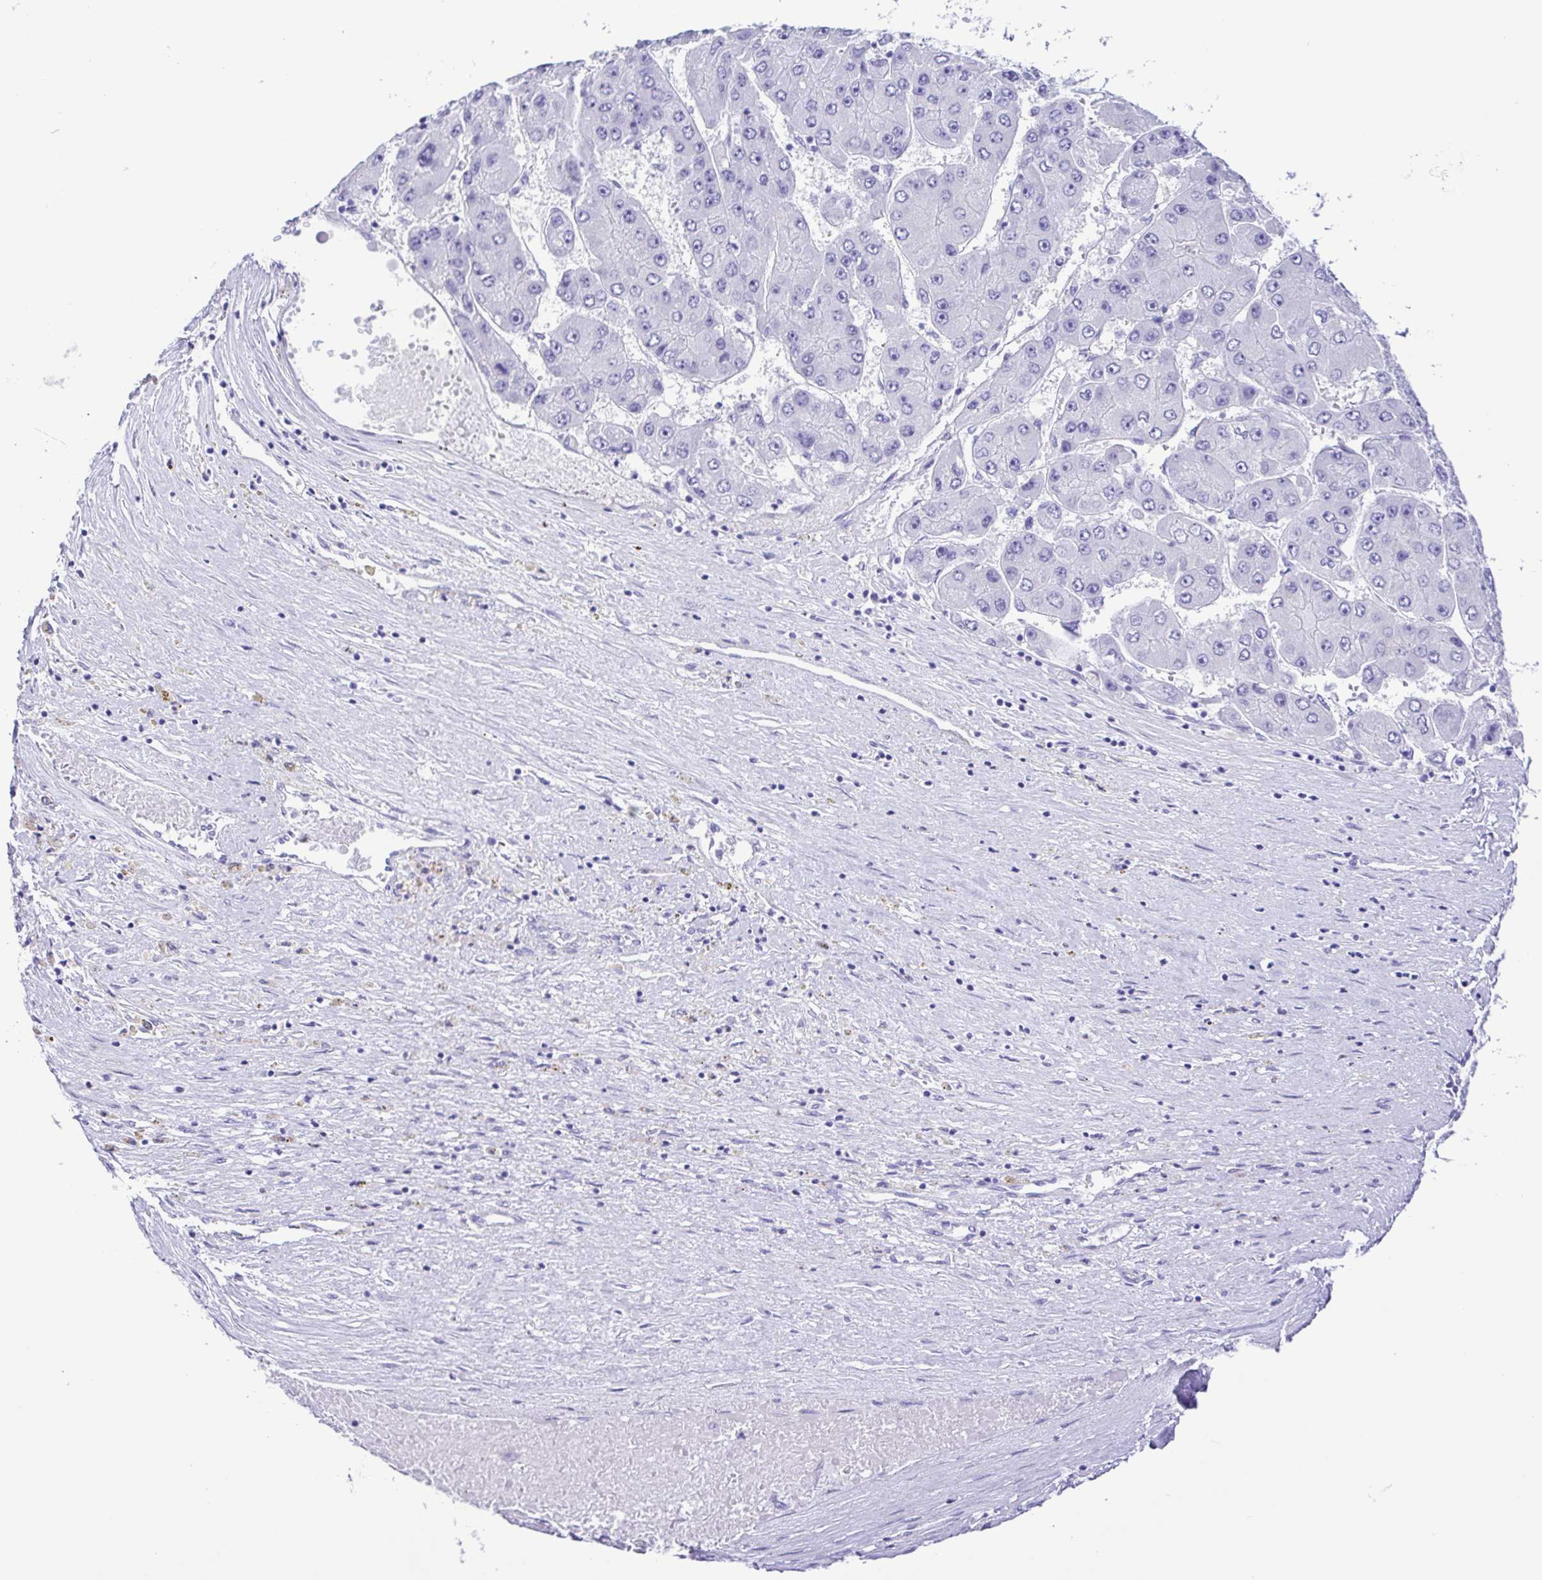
{"staining": {"intensity": "negative", "quantity": "none", "location": "none"}, "tissue": "liver cancer", "cell_type": "Tumor cells", "image_type": "cancer", "snomed": [{"axis": "morphology", "description": "Carcinoma, Hepatocellular, NOS"}, {"axis": "topography", "description": "Liver"}], "caption": "Liver cancer stained for a protein using IHC demonstrates no positivity tumor cells.", "gene": "CASP14", "patient": {"sex": "female", "age": 61}}